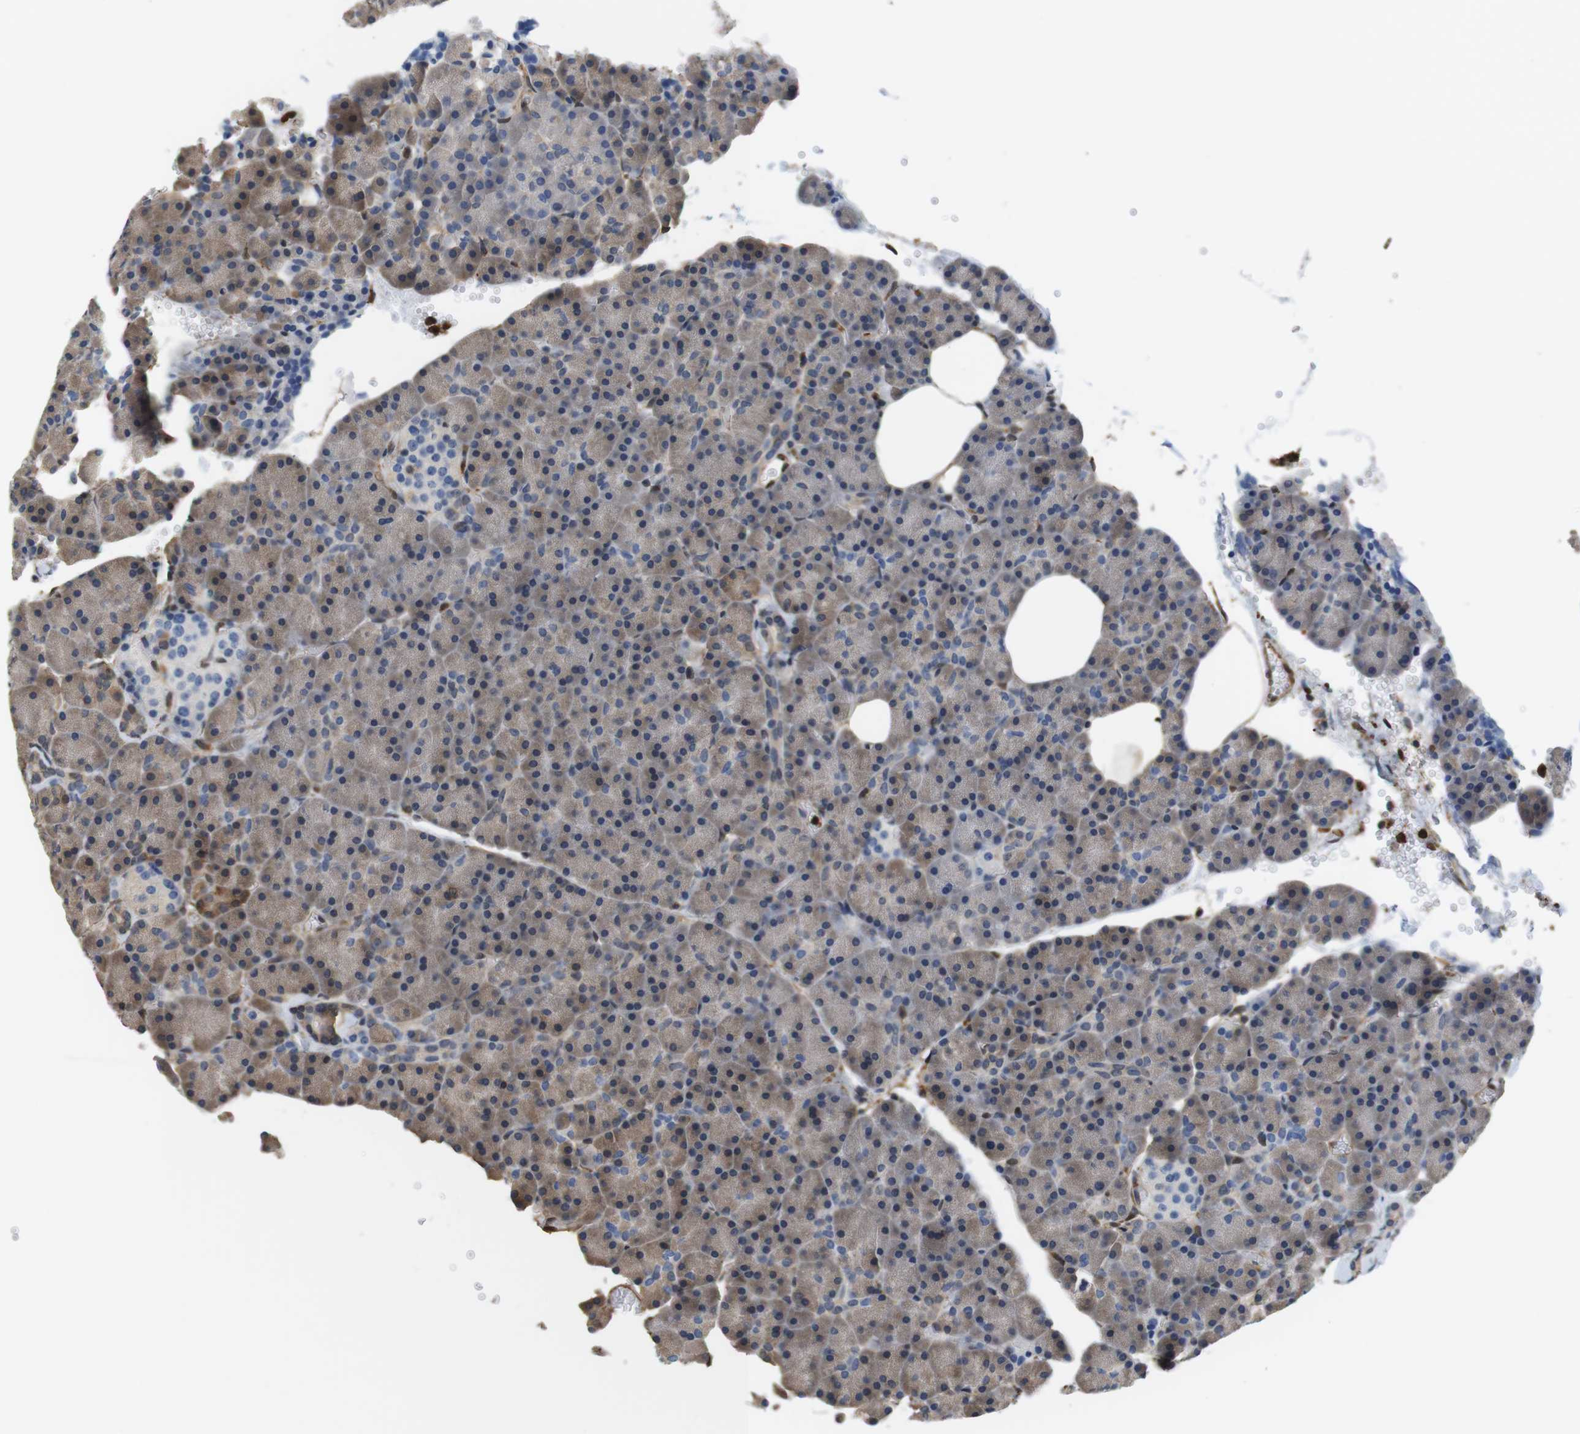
{"staining": {"intensity": "weak", "quantity": ">75%", "location": "cytoplasmic/membranous"}, "tissue": "pancreas", "cell_type": "Exocrine glandular cells", "image_type": "normal", "snomed": [{"axis": "morphology", "description": "Normal tissue, NOS"}, {"axis": "topography", "description": "Pancreas"}], "caption": "Immunohistochemistry (IHC) histopathology image of normal pancreas: pancreas stained using immunohistochemistry reveals low levels of weak protein expression localized specifically in the cytoplasmic/membranous of exocrine glandular cells, appearing as a cytoplasmic/membranous brown color.", "gene": "LDHA", "patient": {"sex": "female", "age": 35}}